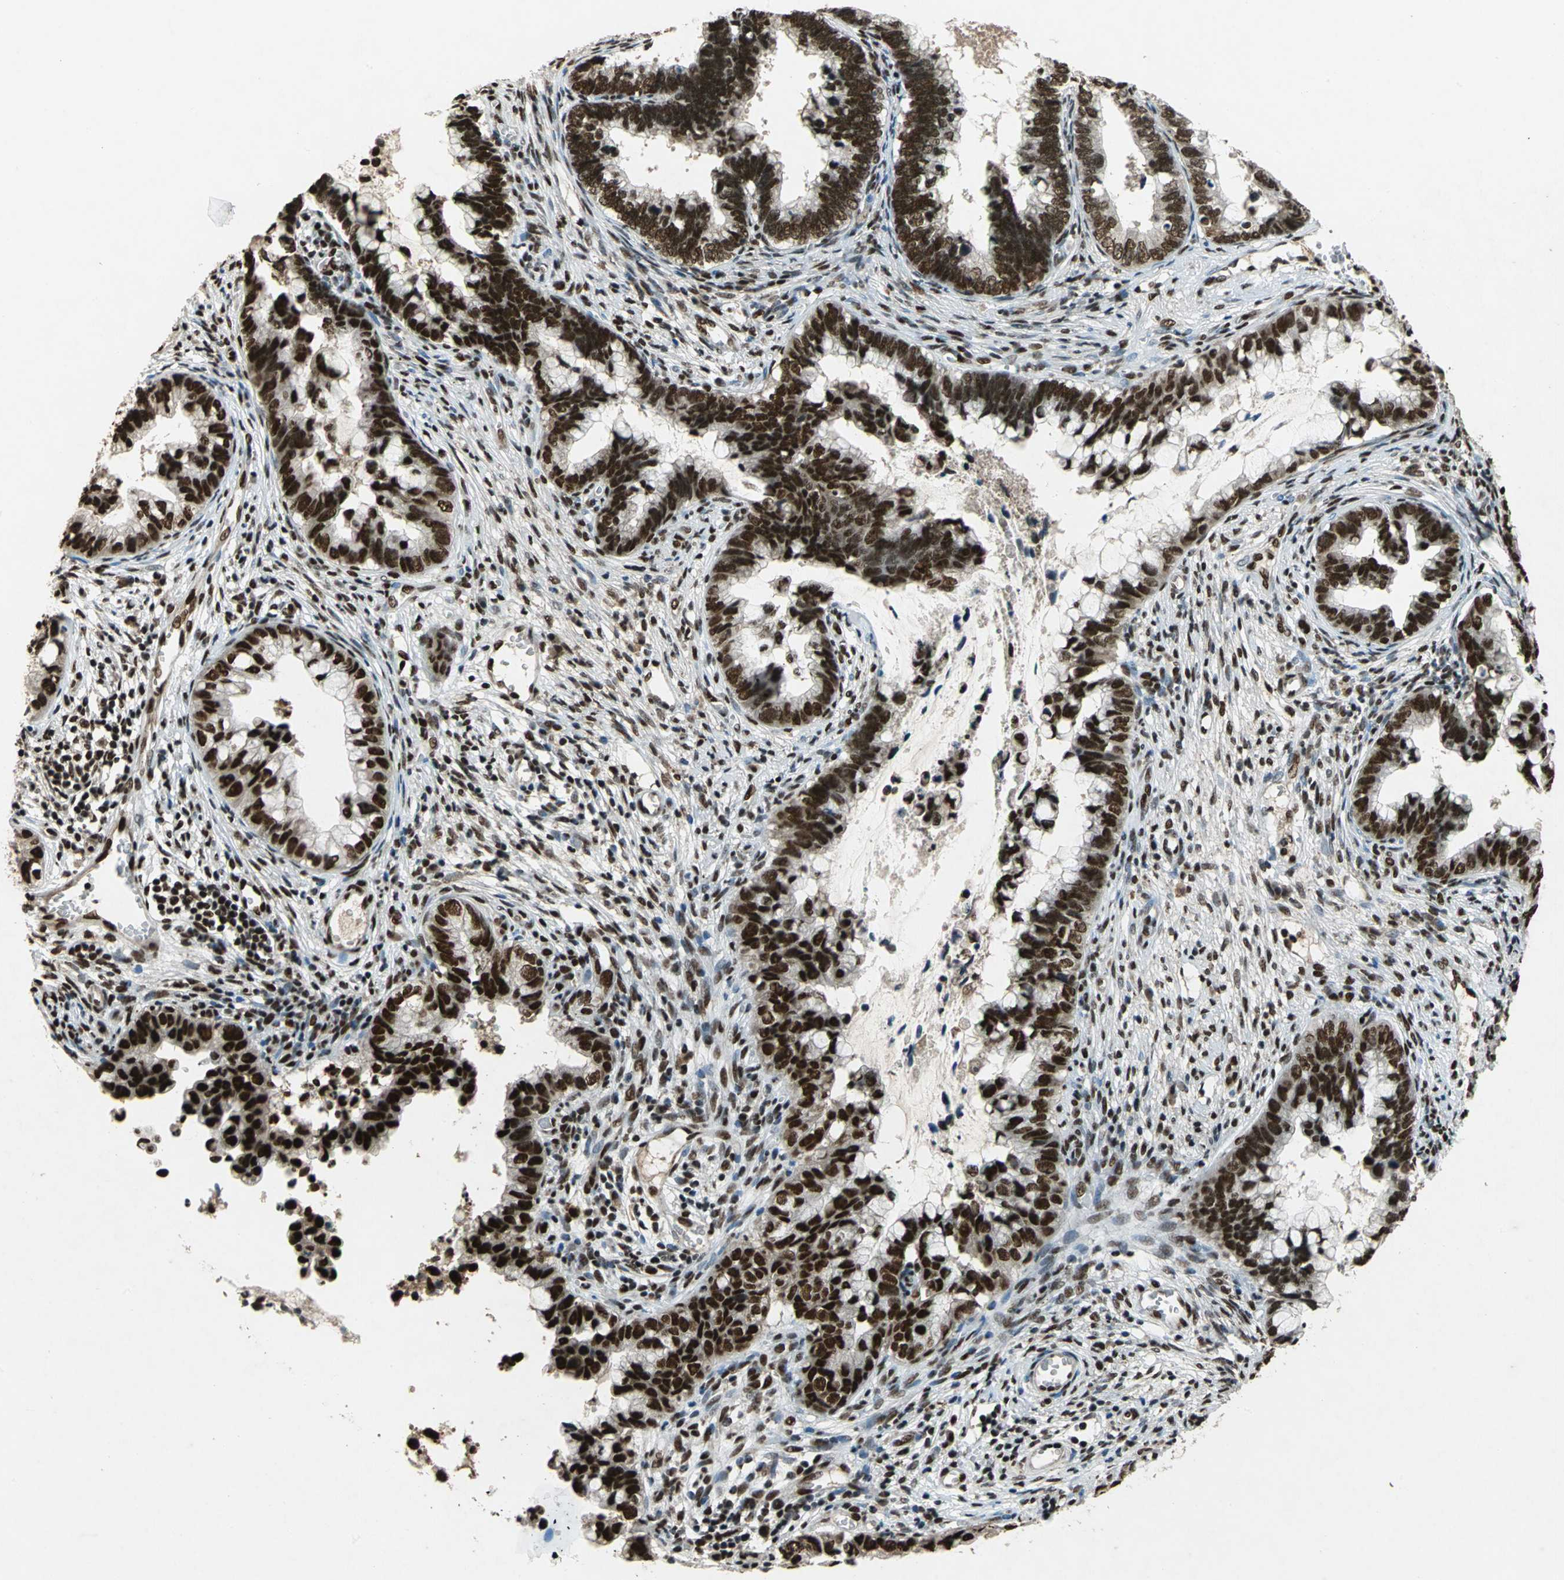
{"staining": {"intensity": "strong", "quantity": ">75%", "location": "nuclear"}, "tissue": "cervical cancer", "cell_type": "Tumor cells", "image_type": "cancer", "snomed": [{"axis": "morphology", "description": "Adenocarcinoma, NOS"}, {"axis": "topography", "description": "Cervix"}], "caption": "Cervical adenocarcinoma stained for a protein displays strong nuclear positivity in tumor cells. Ihc stains the protein in brown and the nuclei are stained blue.", "gene": "MTA2", "patient": {"sex": "female", "age": 44}}